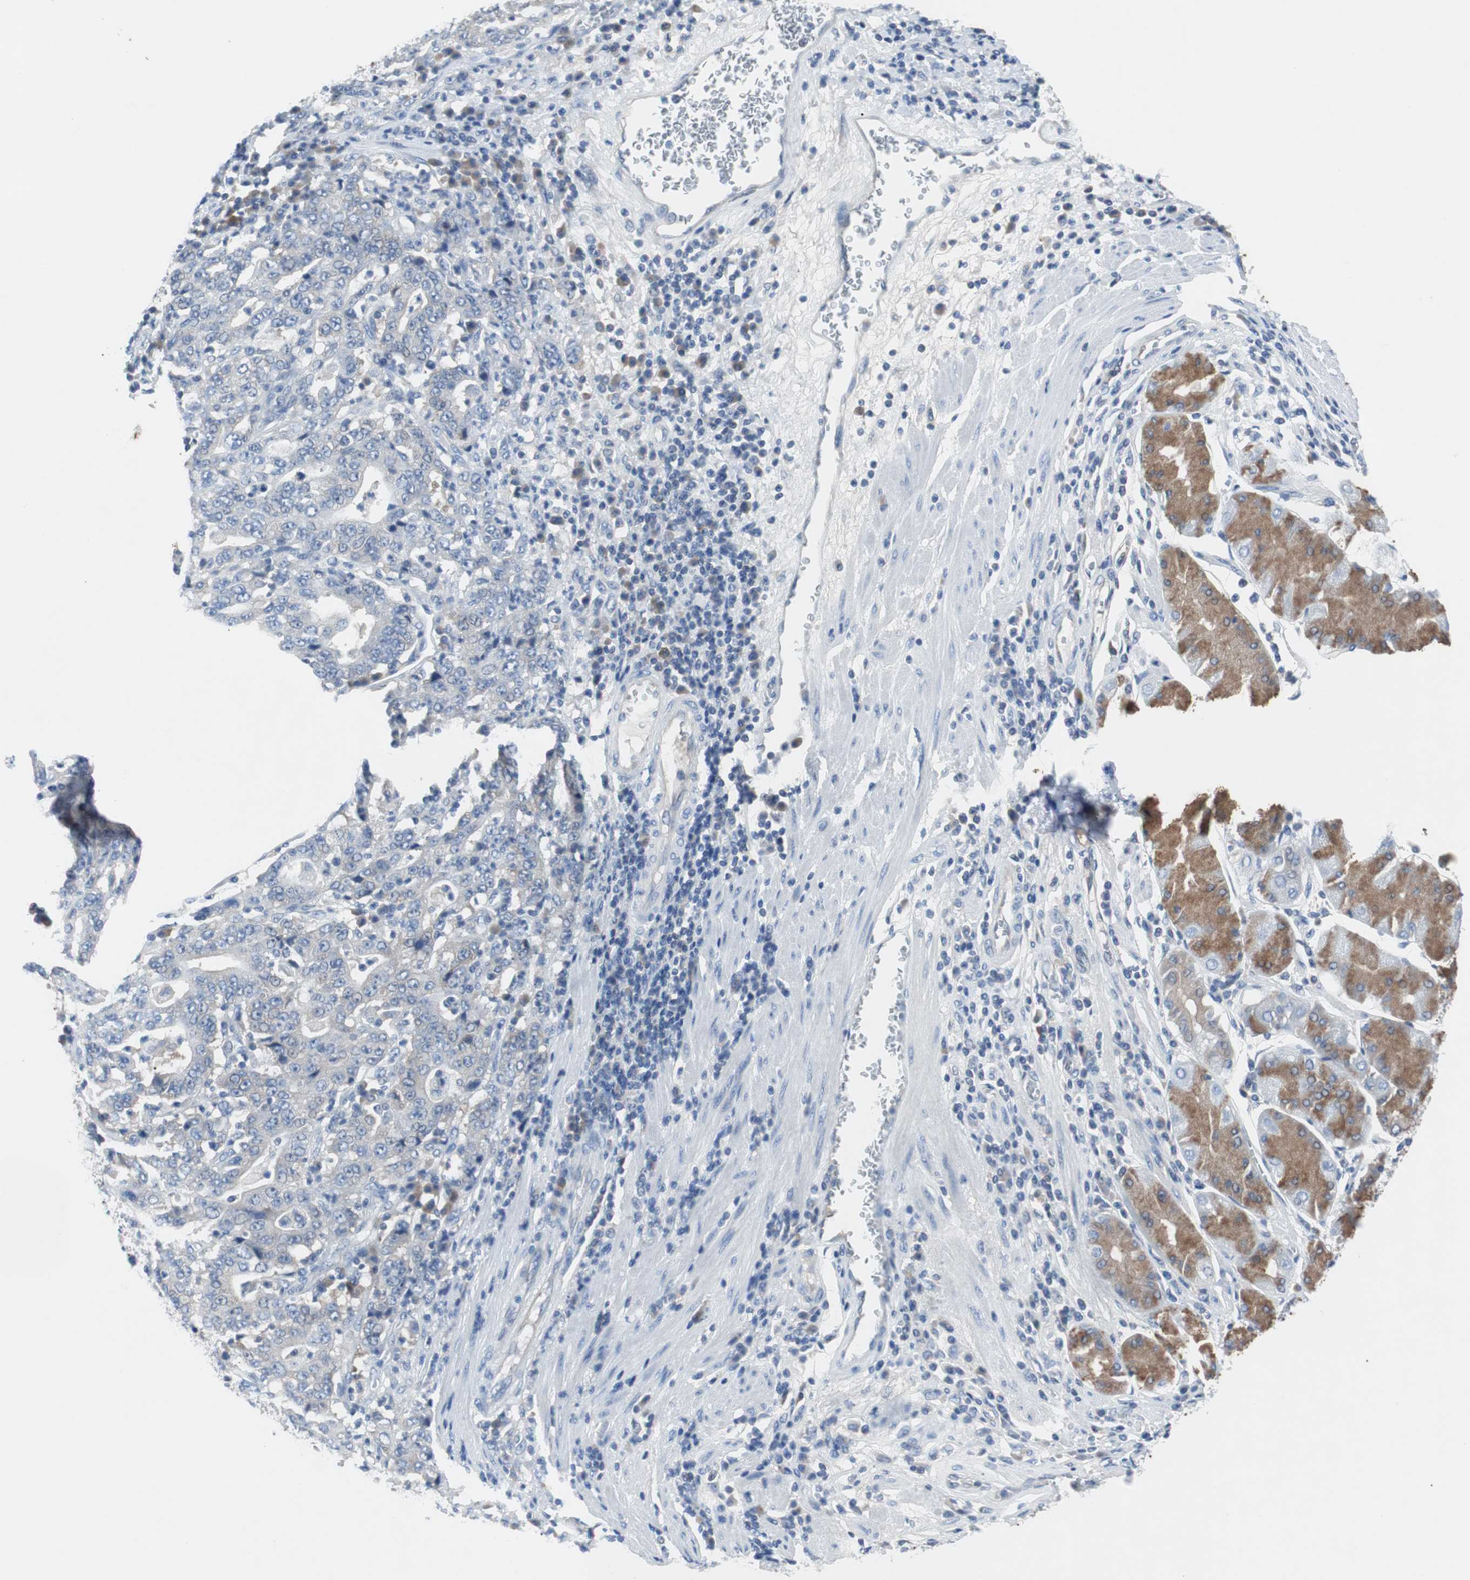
{"staining": {"intensity": "weak", "quantity": "25%-75%", "location": "cytoplasmic/membranous"}, "tissue": "stomach cancer", "cell_type": "Tumor cells", "image_type": "cancer", "snomed": [{"axis": "morphology", "description": "Normal tissue, NOS"}, {"axis": "morphology", "description": "Adenocarcinoma, NOS"}, {"axis": "topography", "description": "Stomach, upper"}, {"axis": "topography", "description": "Stomach"}], "caption": "A photomicrograph of human stomach cancer (adenocarcinoma) stained for a protein shows weak cytoplasmic/membranous brown staining in tumor cells.", "gene": "EEF2K", "patient": {"sex": "male", "age": 59}}